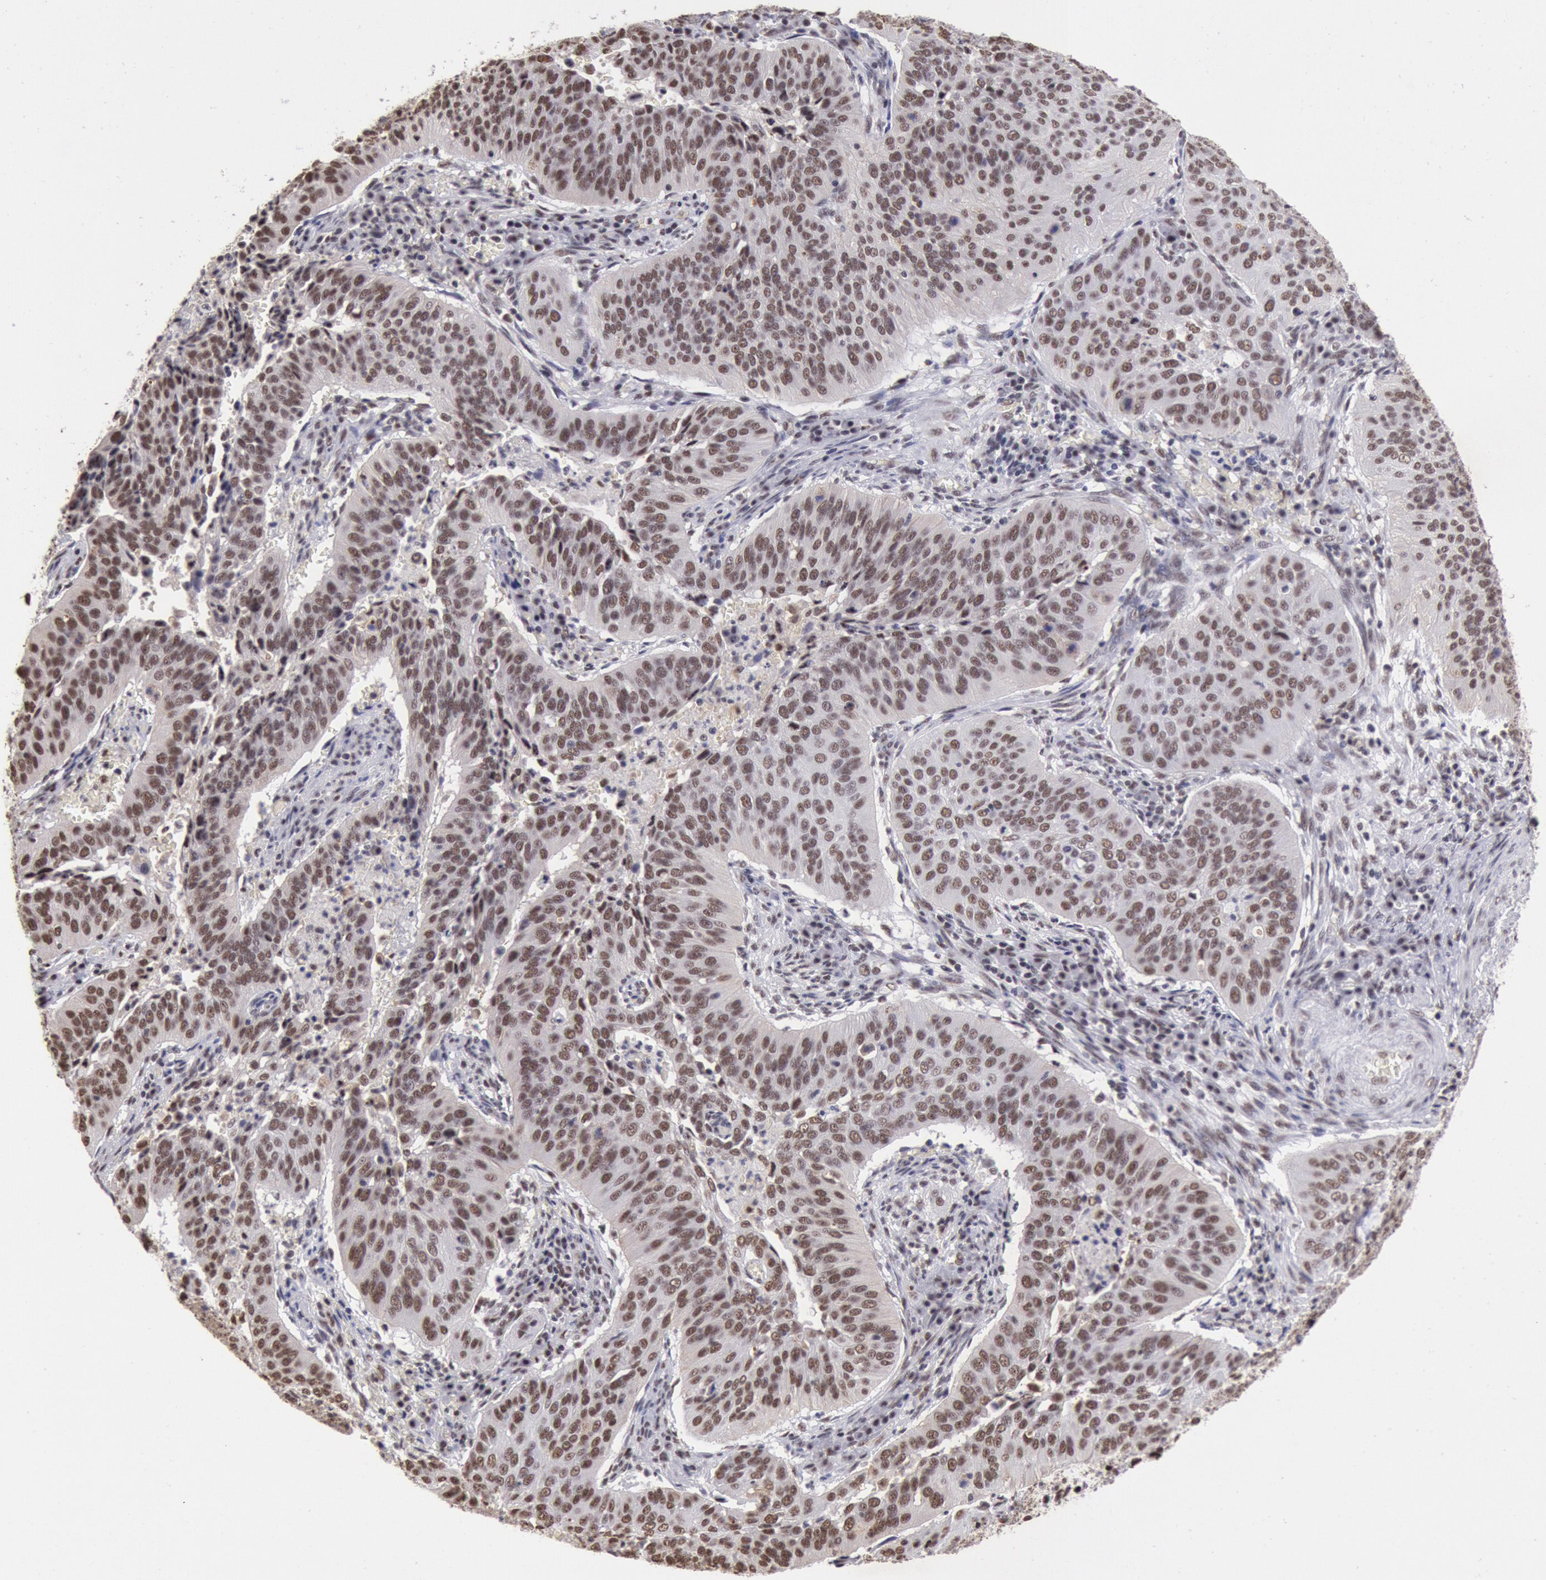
{"staining": {"intensity": "moderate", "quantity": ">75%", "location": "nuclear"}, "tissue": "cervical cancer", "cell_type": "Tumor cells", "image_type": "cancer", "snomed": [{"axis": "morphology", "description": "Squamous cell carcinoma, NOS"}, {"axis": "topography", "description": "Cervix"}], "caption": "Protein staining exhibits moderate nuclear expression in about >75% of tumor cells in cervical cancer. Nuclei are stained in blue.", "gene": "SNRPD3", "patient": {"sex": "female", "age": 39}}